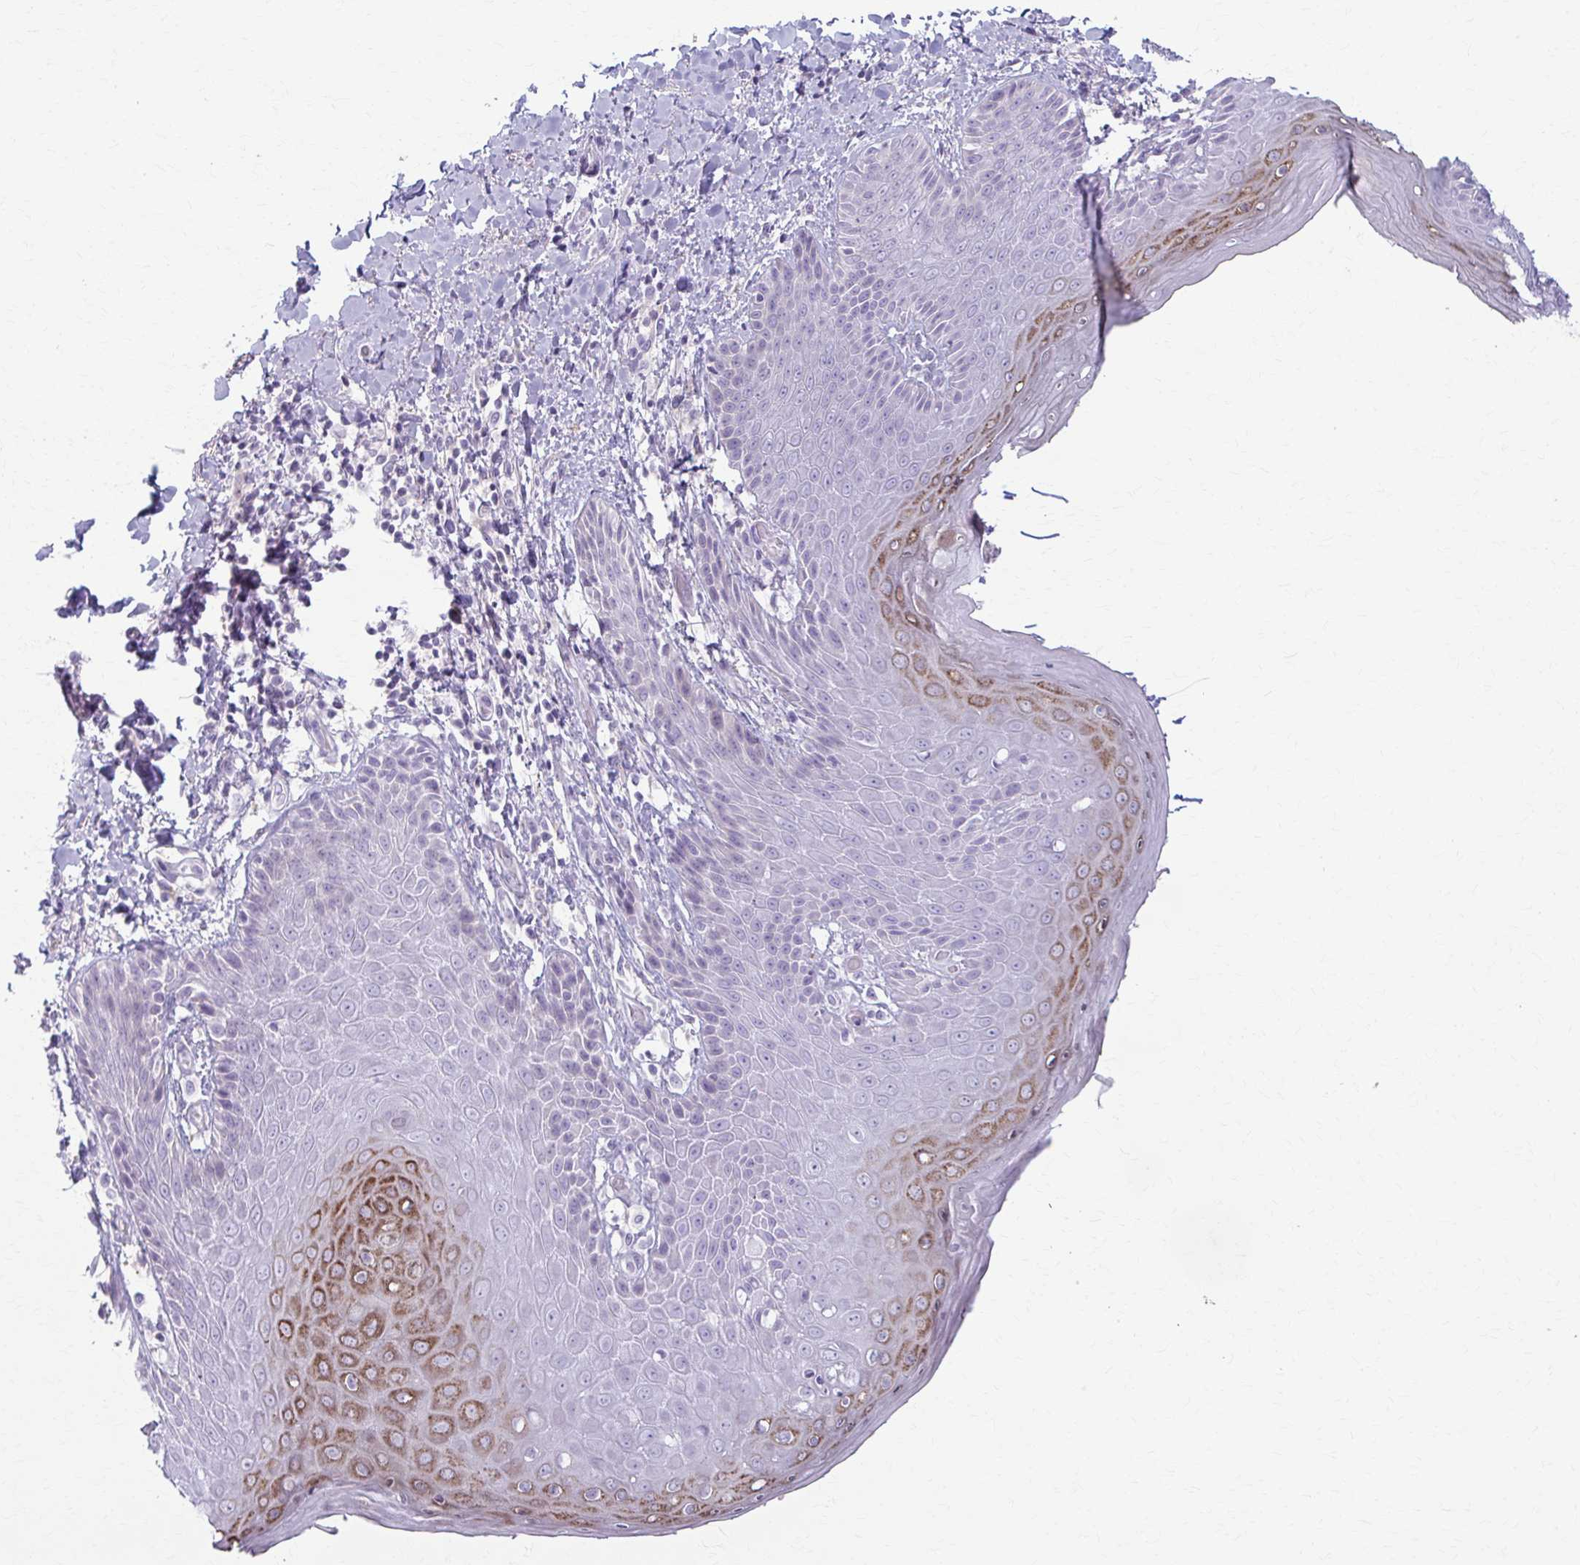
{"staining": {"intensity": "moderate", "quantity": "<25%", "location": "cytoplasmic/membranous"}, "tissue": "skin", "cell_type": "Epidermal cells", "image_type": "normal", "snomed": [{"axis": "morphology", "description": "Normal tissue, NOS"}, {"axis": "topography", "description": "Anal"}, {"axis": "topography", "description": "Peripheral nerve tissue"}], "caption": "Immunohistochemical staining of normal human skin displays low levels of moderate cytoplasmic/membranous staining in about <25% of epidermal cells. (Stains: DAB (3,3'-diaminobenzidine) in brown, nuclei in blue, Microscopy: brightfield microscopy at high magnification).", "gene": "LDLRAP1", "patient": {"sex": "male", "age": 51}}